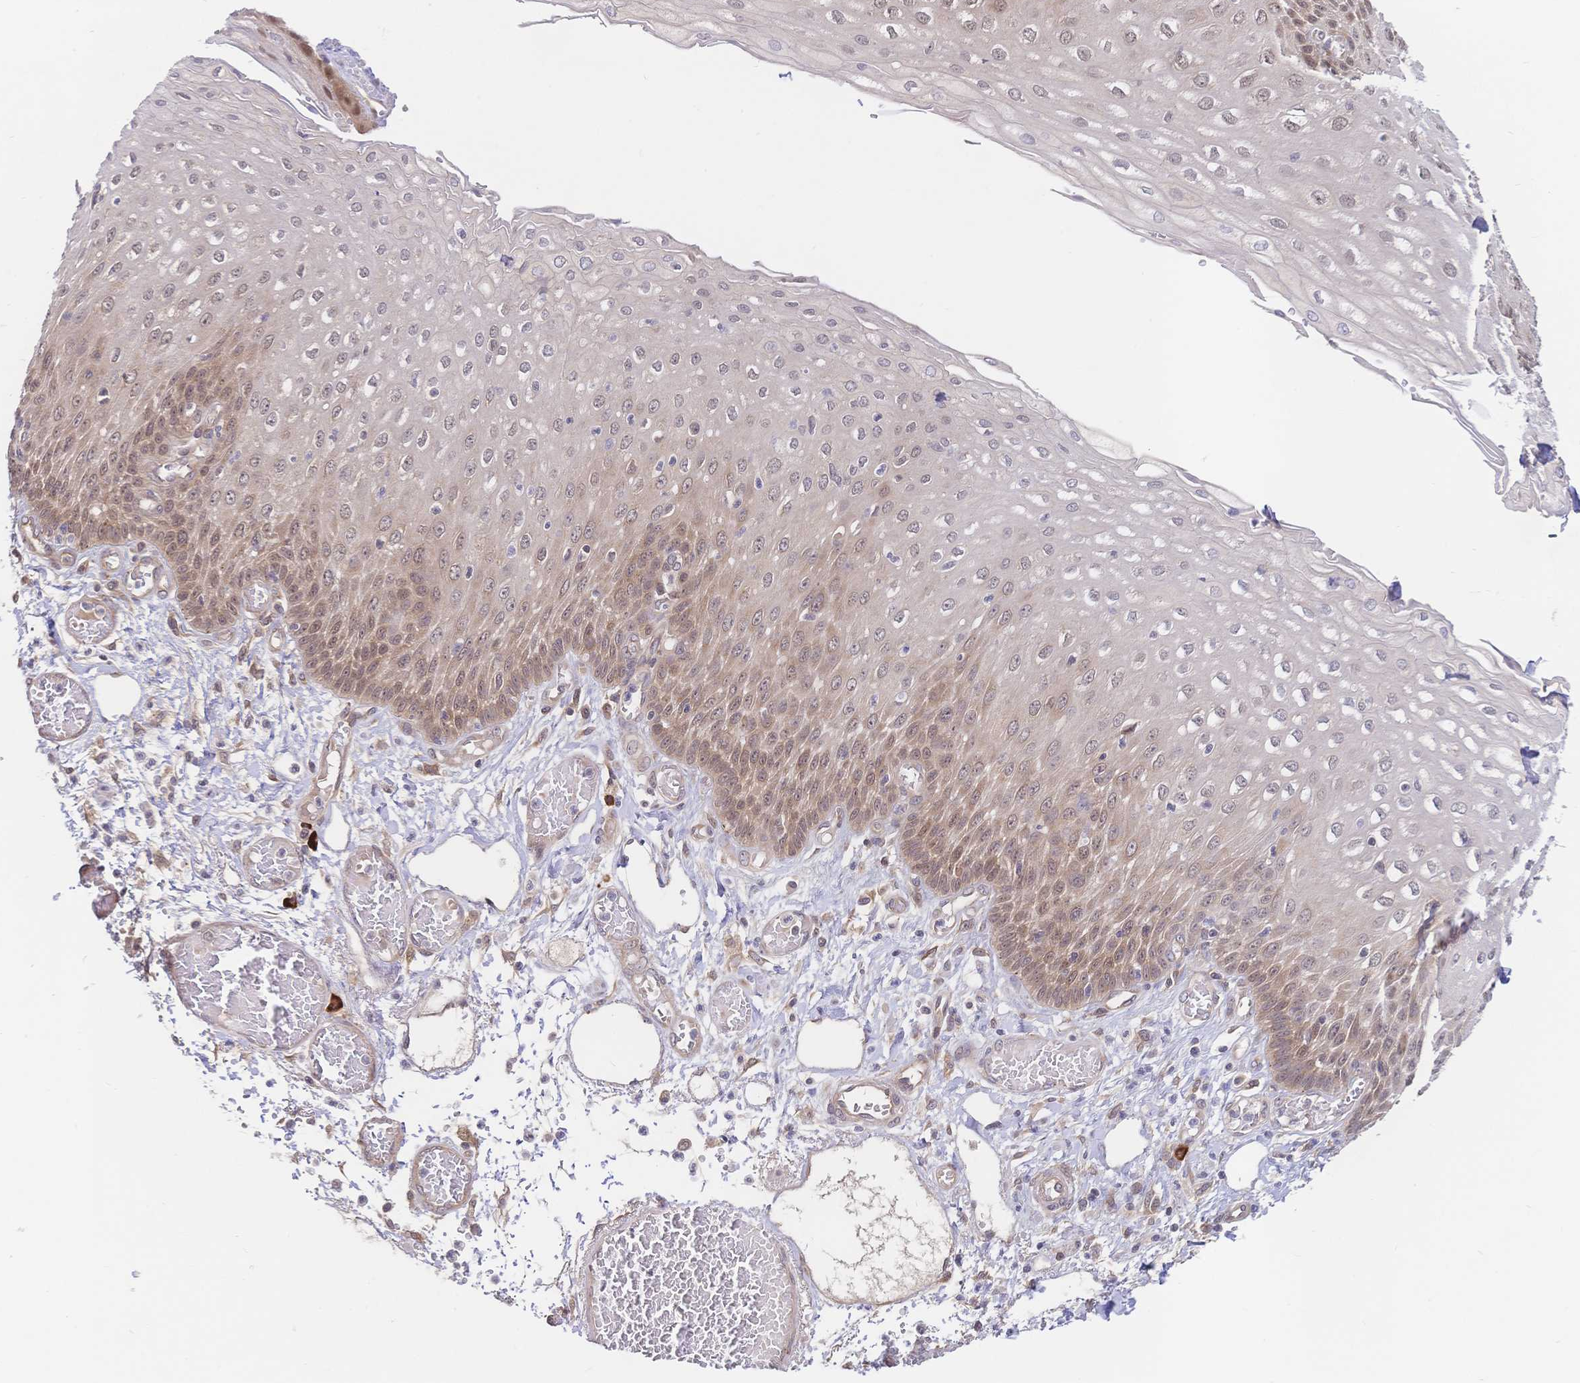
{"staining": {"intensity": "moderate", "quantity": ">75%", "location": "nuclear"}, "tissue": "esophagus", "cell_type": "Squamous epithelial cells", "image_type": "normal", "snomed": [{"axis": "morphology", "description": "Normal tissue, NOS"}, {"axis": "morphology", "description": "Adenocarcinoma, NOS"}, {"axis": "topography", "description": "Esophagus"}], "caption": "Squamous epithelial cells reveal medium levels of moderate nuclear staining in about >75% of cells in benign esophagus.", "gene": "LMO4", "patient": {"sex": "male", "age": 81}}